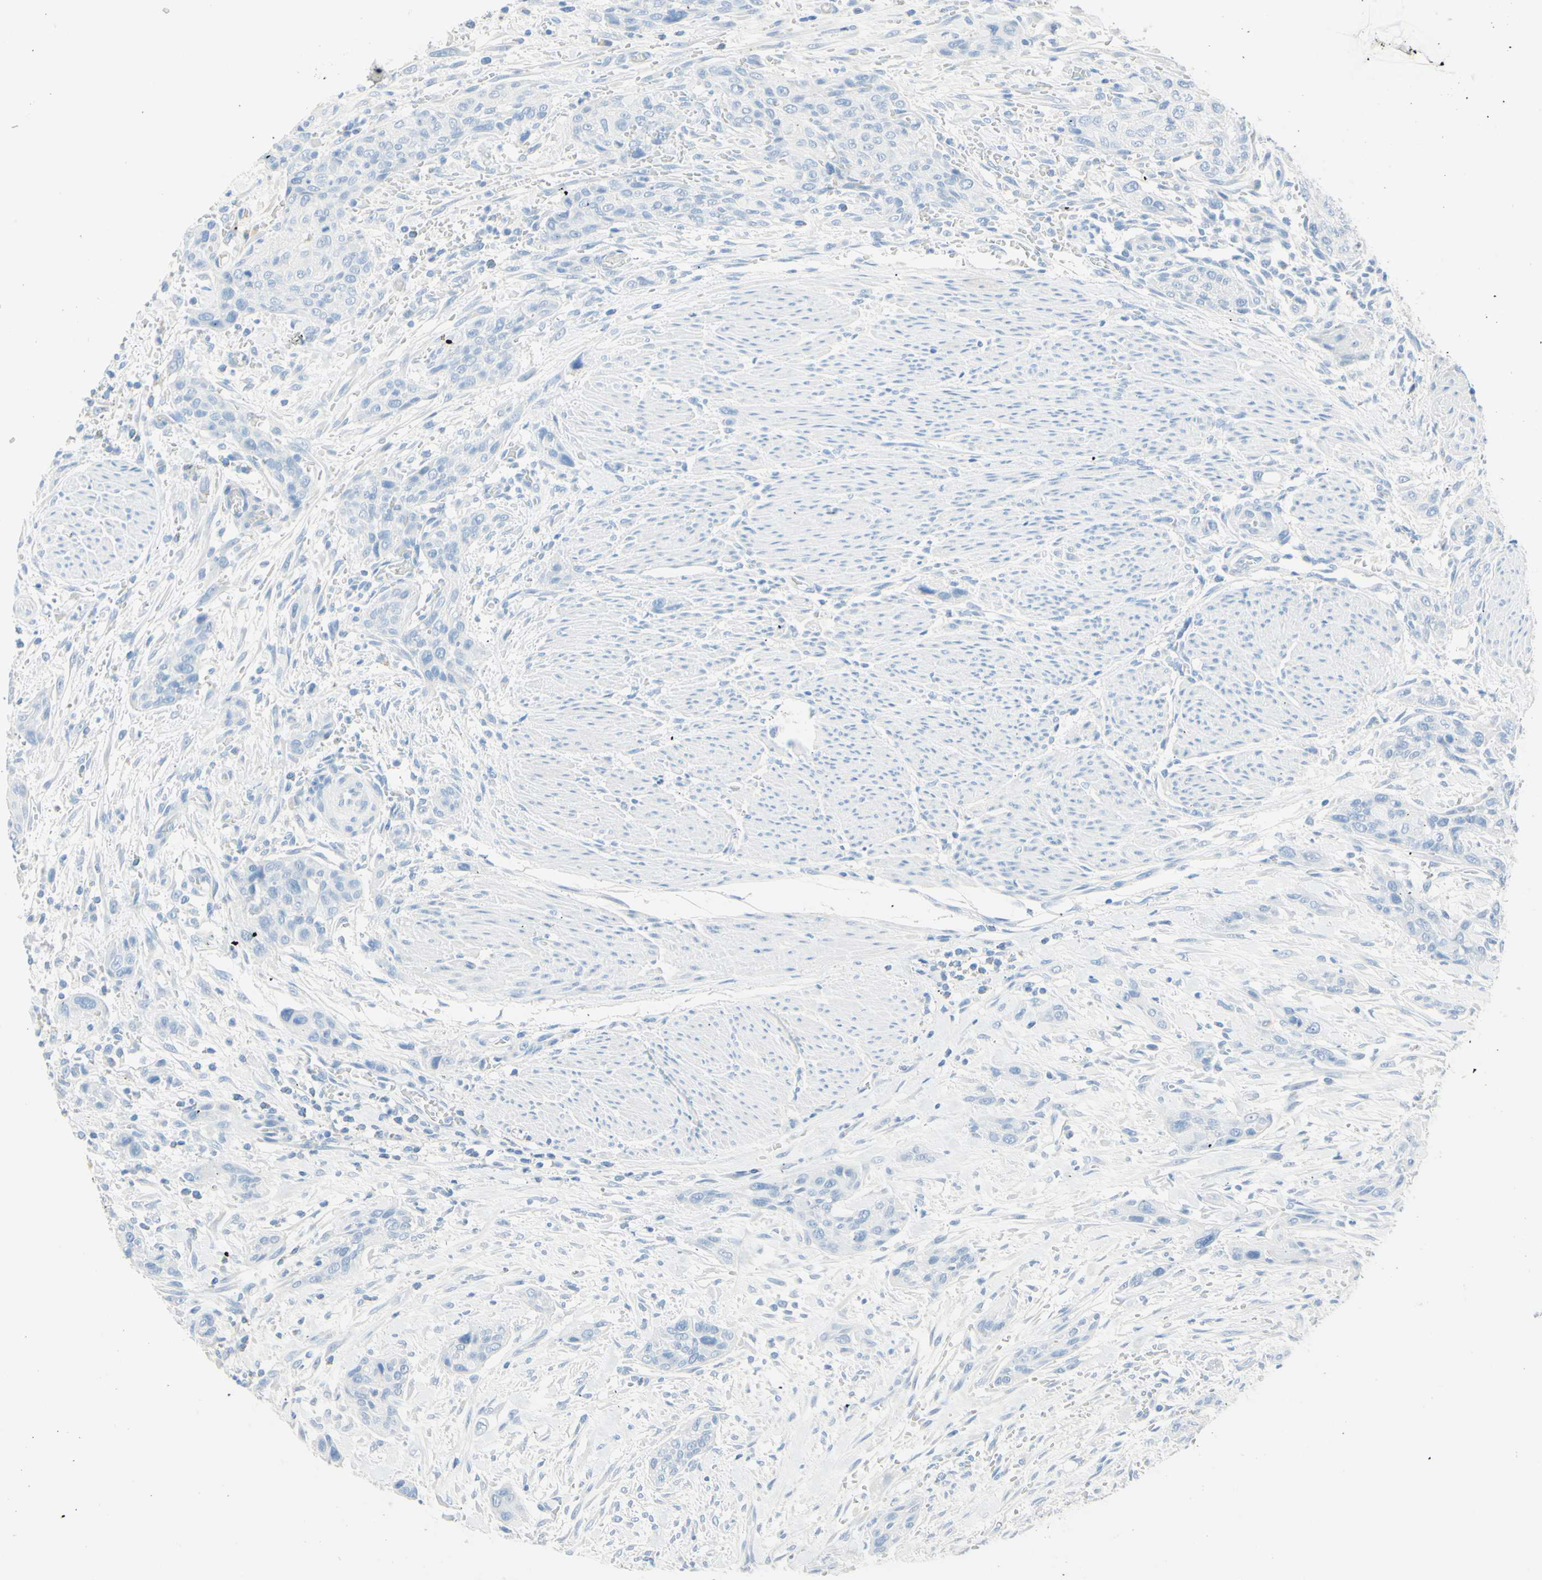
{"staining": {"intensity": "negative", "quantity": "none", "location": "none"}, "tissue": "urothelial cancer", "cell_type": "Tumor cells", "image_type": "cancer", "snomed": [{"axis": "morphology", "description": "Urothelial carcinoma, High grade"}, {"axis": "topography", "description": "Urinary bladder"}], "caption": "Tumor cells are negative for protein expression in human high-grade urothelial carcinoma.", "gene": "IL6ST", "patient": {"sex": "male", "age": 35}}